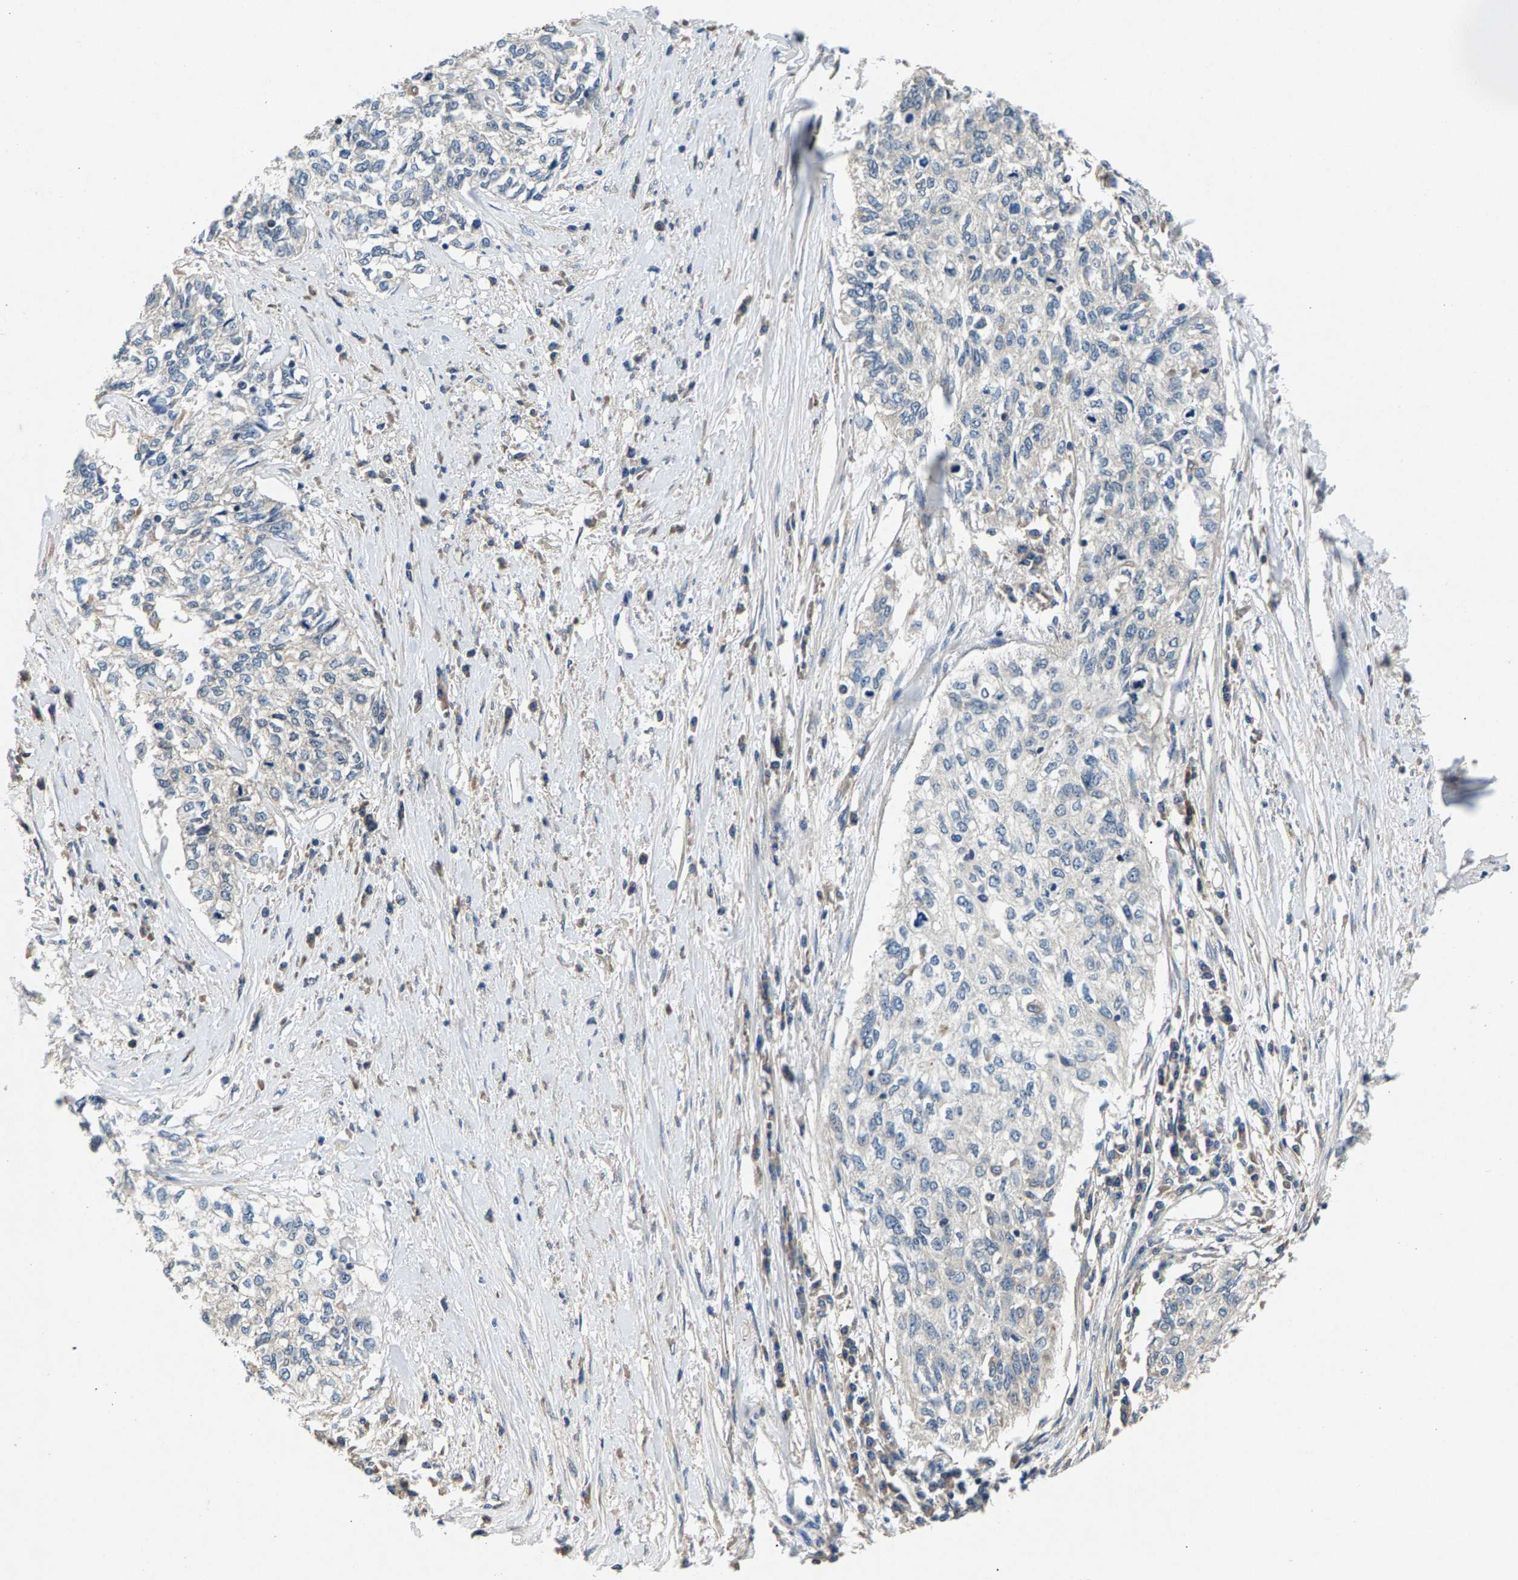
{"staining": {"intensity": "negative", "quantity": "none", "location": "none"}, "tissue": "cervical cancer", "cell_type": "Tumor cells", "image_type": "cancer", "snomed": [{"axis": "morphology", "description": "Squamous cell carcinoma, NOS"}, {"axis": "topography", "description": "Cervix"}], "caption": "The histopathology image reveals no significant staining in tumor cells of cervical squamous cell carcinoma.", "gene": "NT5C", "patient": {"sex": "female", "age": 57}}